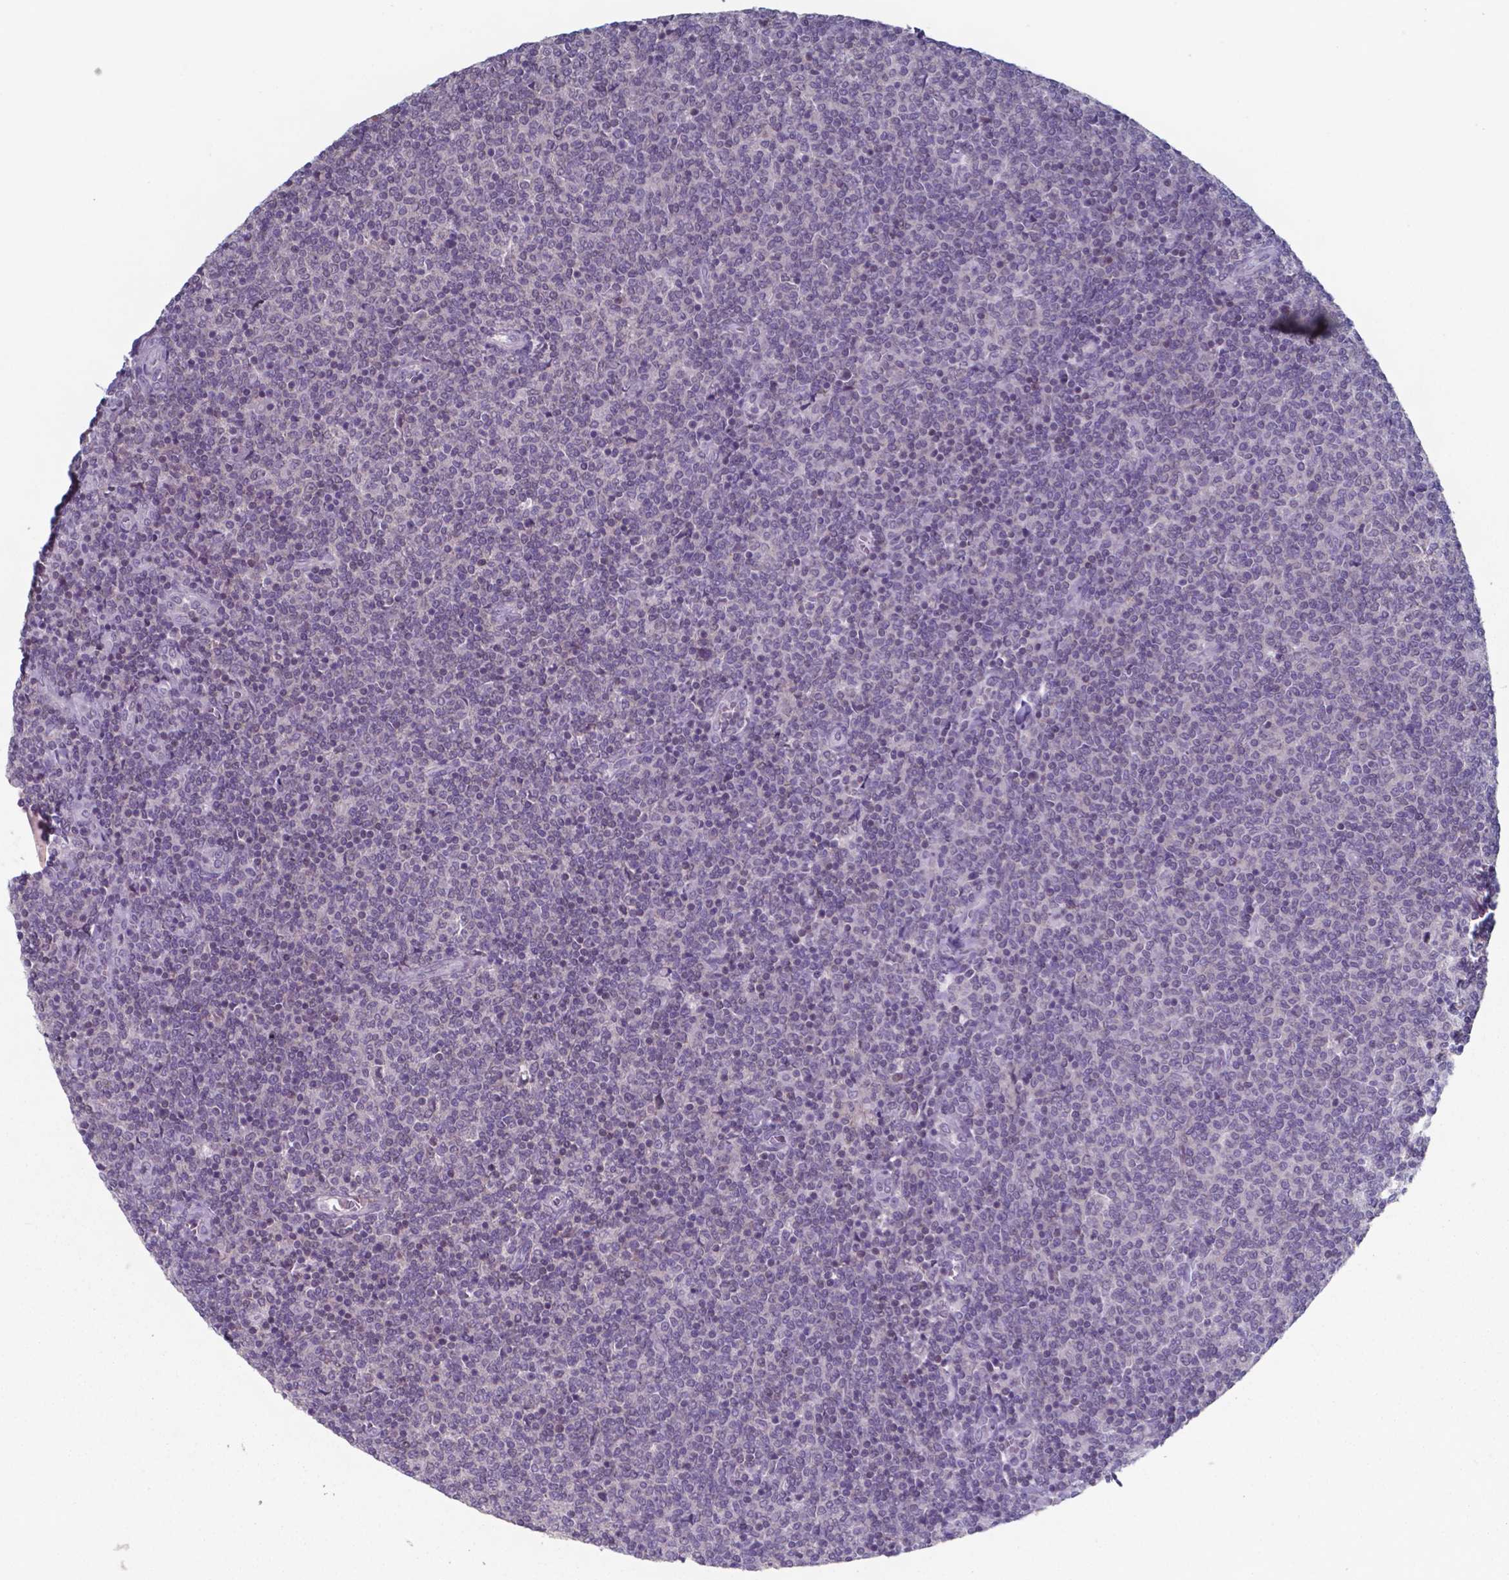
{"staining": {"intensity": "negative", "quantity": "none", "location": "none"}, "tissue": "lymphoma", "cell_type": "Tumor cells", "image_type": "cancer", "snomed": [{"axis": "morphology", "description": "Malignant lymphoma, non-Hodgkin's type, Low grade"}, {"axis": "topography", "description": "Lymph node"}], "caption": "The IHC micrograph has no significant positivity in tumor cells of lymphoma tissue.", "gene": "TDP2", "patient": {"sex": "male", "age": 52}}